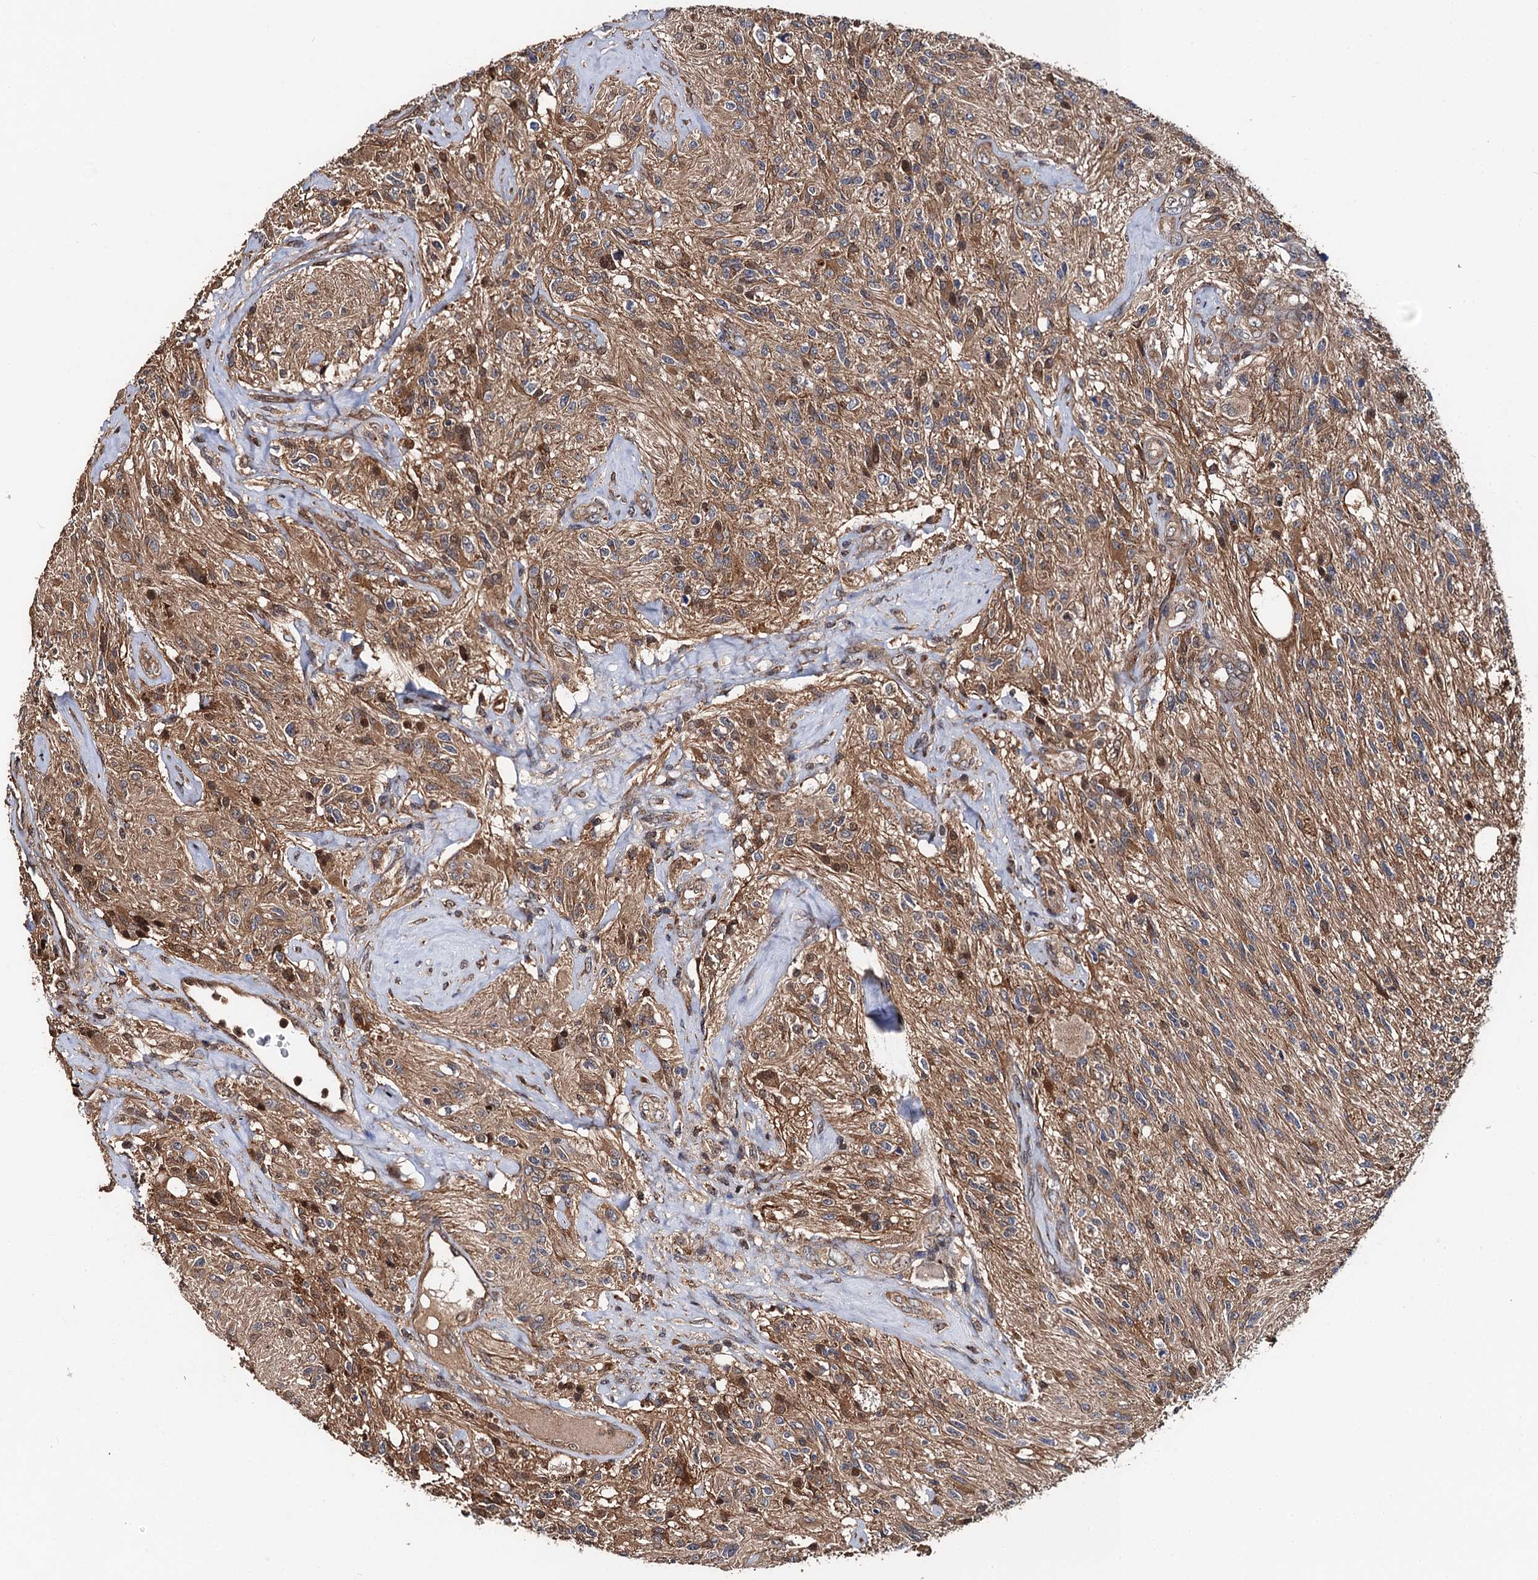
{"staining": {"intensity": "moderate", "quantity": ">75%", "location": "cytoplasmic/membranous"}, "tissue": "glioma", "cell_type": "Tumor cells", "image_type": "cancer", "snomed": [{"axis": "morphology", "description": "Glioma, malignant, High grade"}, {"axis": "topography", "description": "Brain"}], "caption": "This histopathology image reveals malignant glioma (high-grade) stained with immunohistochemistry to label a protein in brown. The cytoplasmic/membranous of tumor cells show moderate positivity for the protein. Nuclei are counter-stained blue.", "gene": "MIER2", "patient": {"sex": "male", "age": 56}}